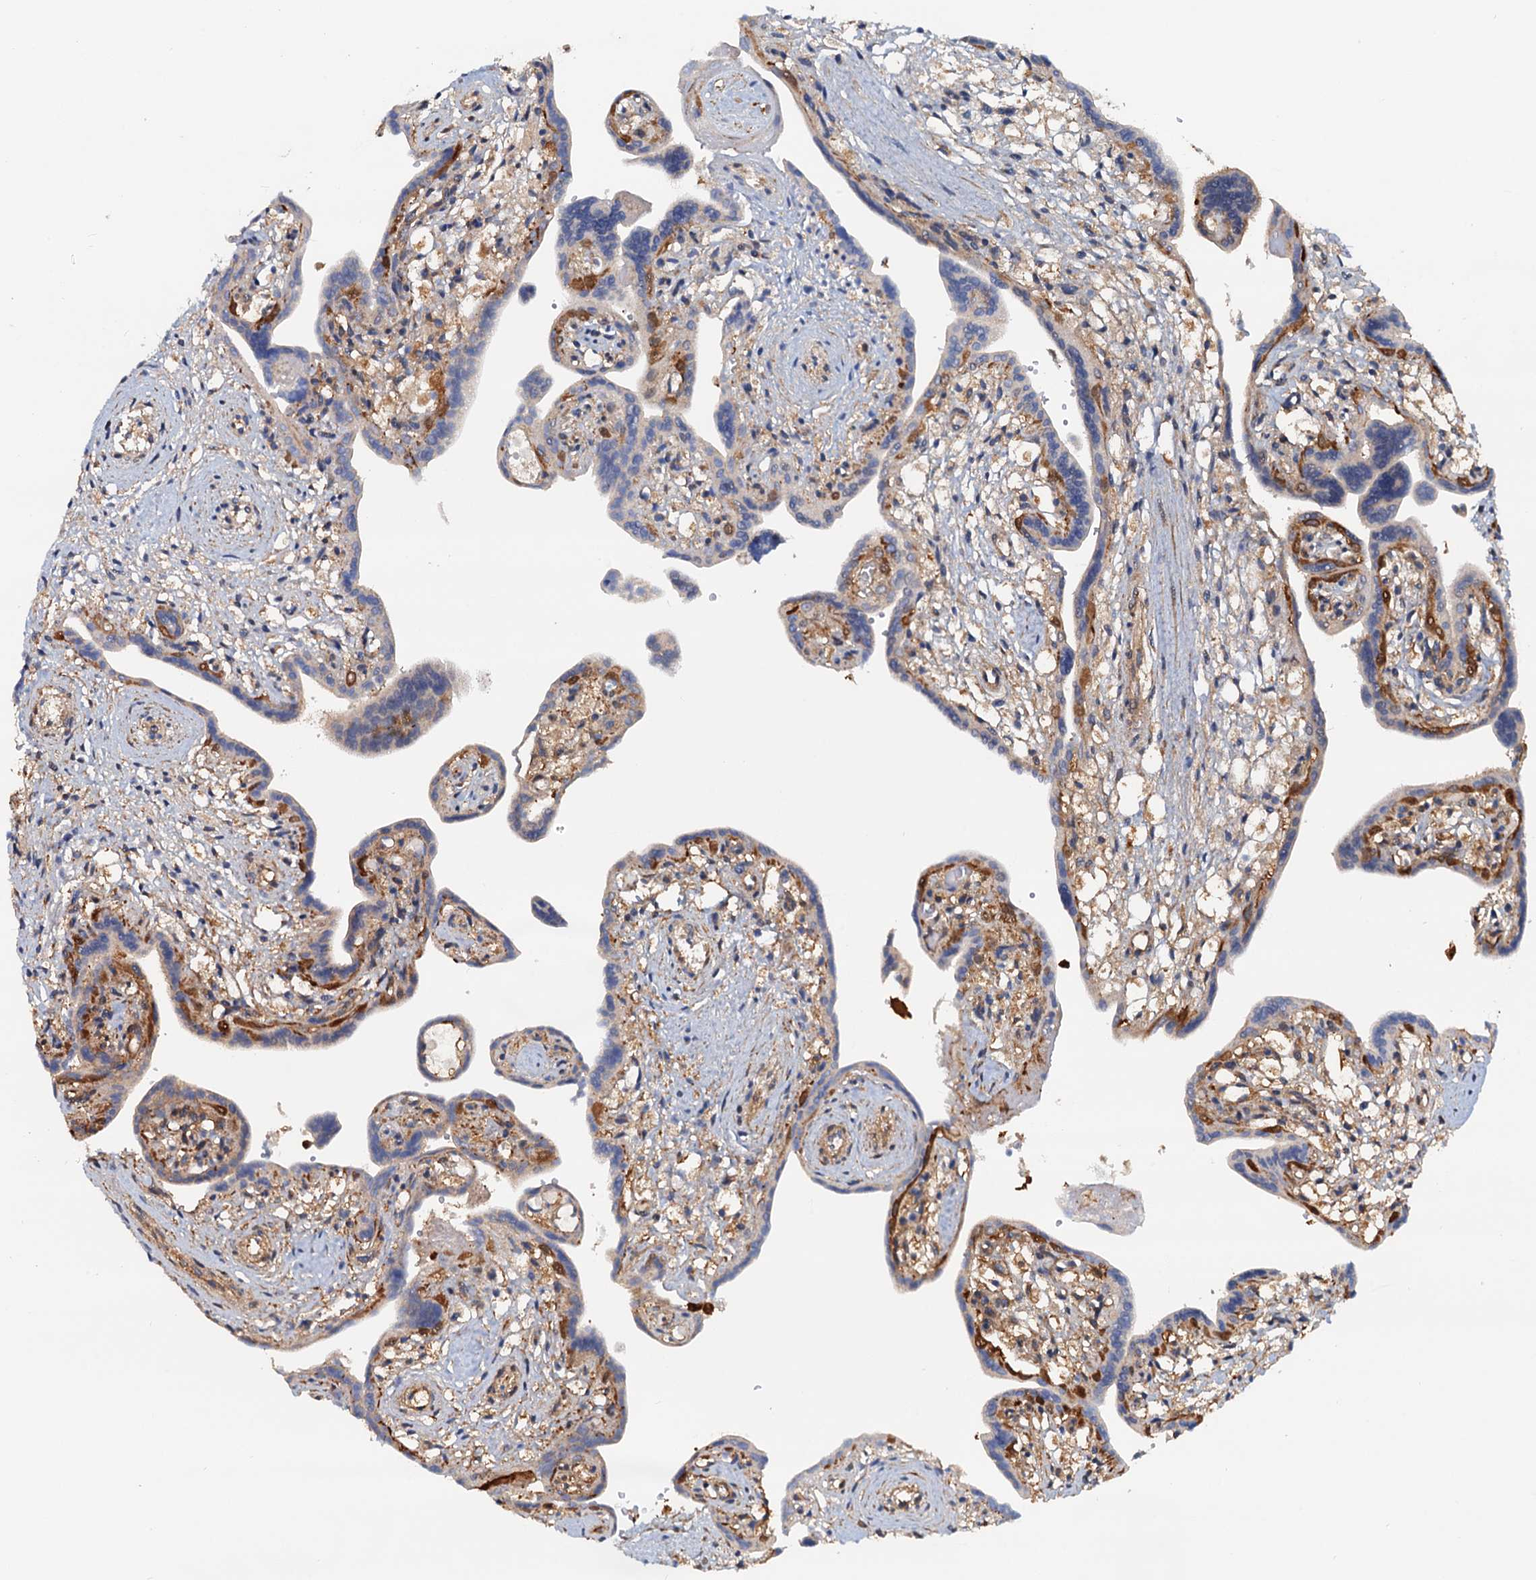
{"staining": {"intensity": "moderate", "quantity": "25%-75%", "location": "cytoplasmic/membranous"}, "tissue": "placenta", "cell_type": "Trophoblastic cells", "image_type": "normal", "snomed": [{"axis": "morphology", "description": "Normal tissue, NOS"}, {"axis": "topography", "description": "Placenta"}], "caption": "DAB (3,3'-diaminobenzidine) immunohistochemical staining of benign placenta demonstrates moderate cytoplasmic/membranous protein expression in about 25%-75% of trophoblastic cells. Nuclei are stained in blue.", "gene": "USP6NL", "patient": {"sex": "female", "age": 37}}